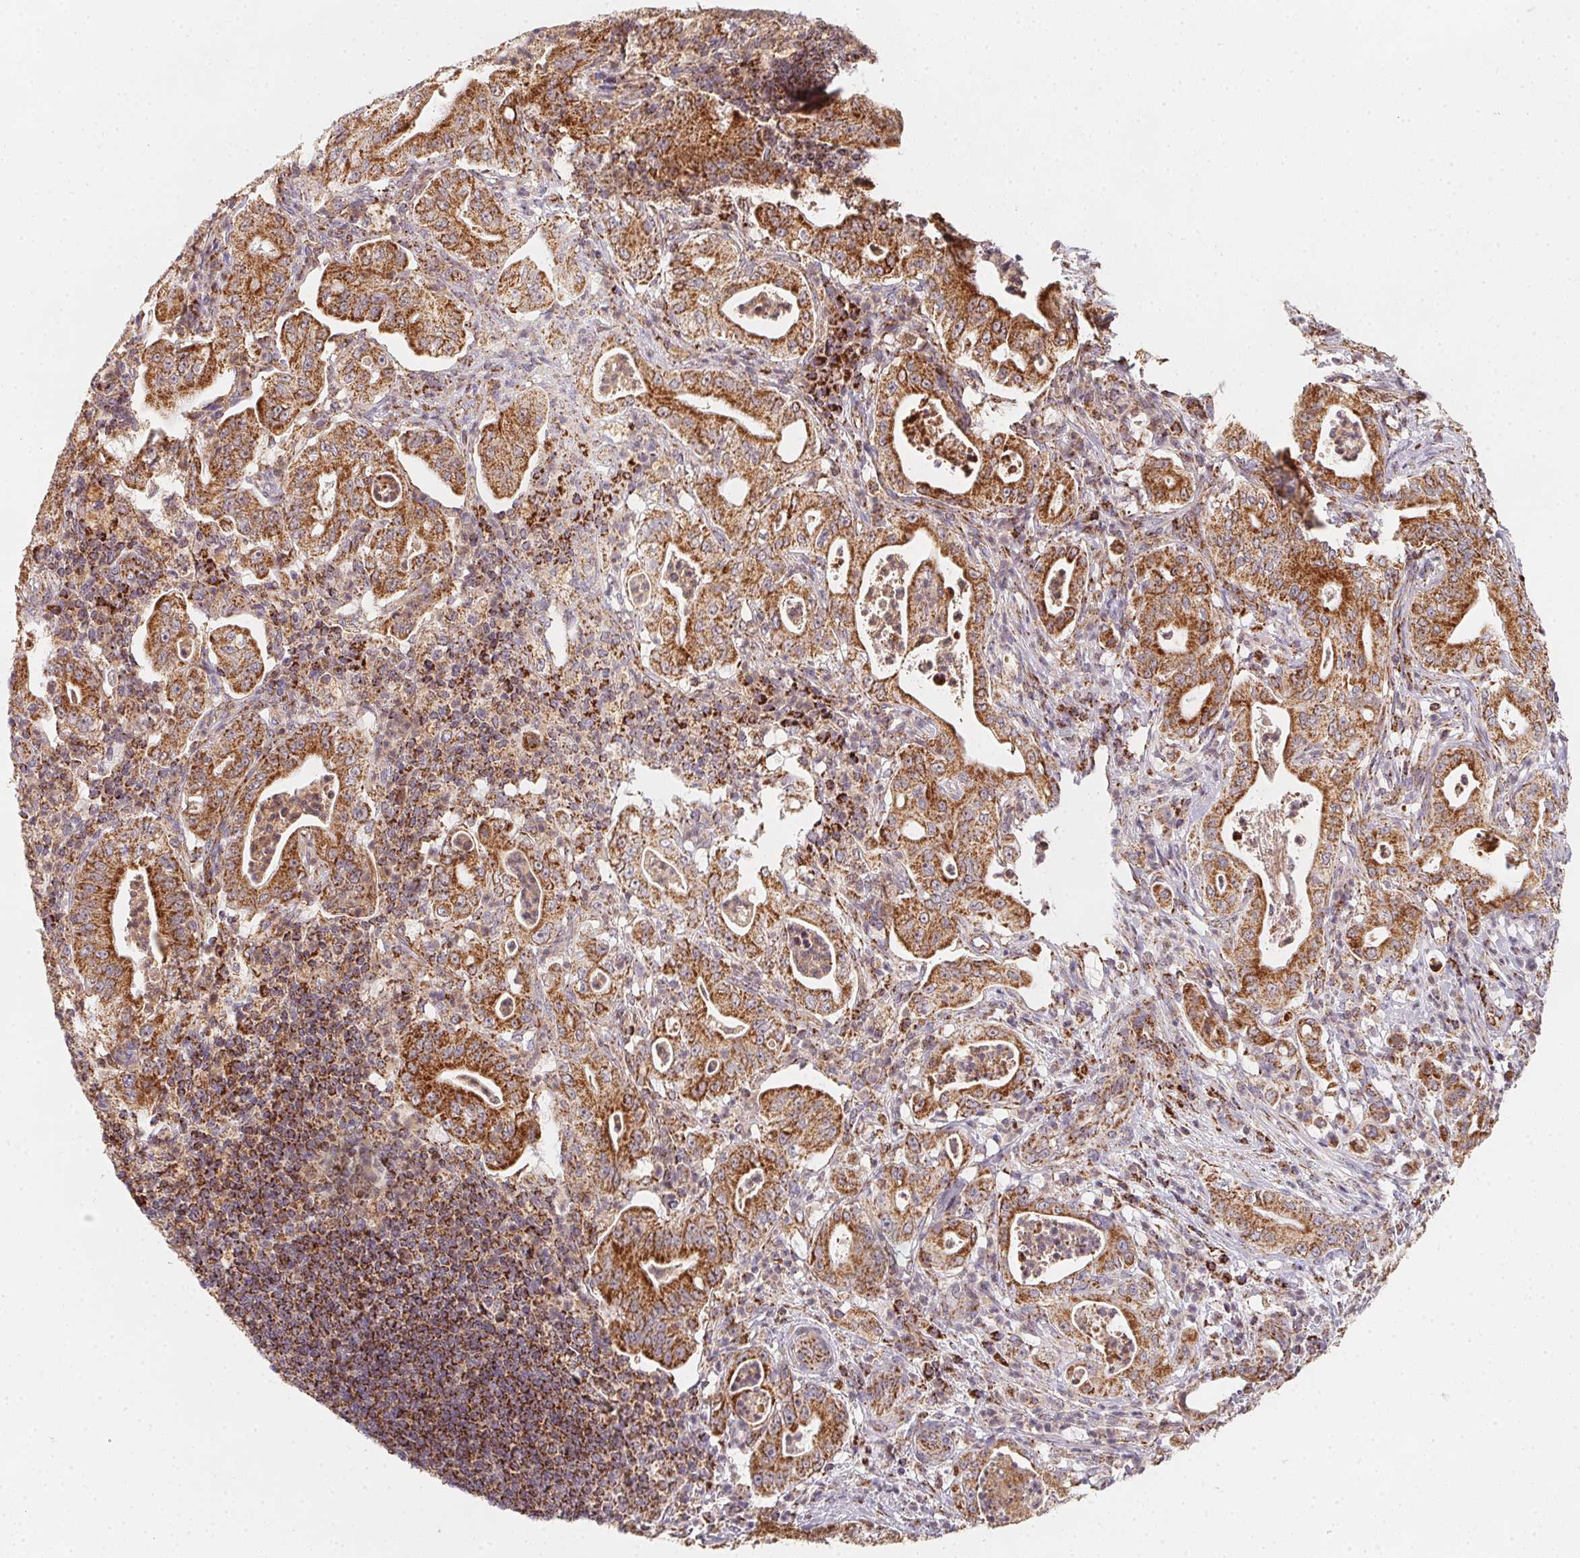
{"staining": {"intensity": "moderate", "quantity": ">75%", "location": "cytoplasmic/membranous"}, "tissue": "pancreatic cancer", "cell_type": "Tumor cells", "image_type": "cancer", "snomed": [{"axis": "morphology", "description": "Adenocarcinoma, NOS"}, {"axis": "topography", "description": "Pancreas"}], "caption": "IHC (DAB (3,3'-diaminobenzidine)) staining of human pancreatic adenocarcinoma reveals moderate cytoplasmic/membranous protein expression in approximately >75% of tumor cells. The staining was performed using DAB (3,3'-diaminobenzidine) to visualize the protein expression in brown, while the nuclei were stained in blue with hematoxylin (Magnification: 20x).", "gene": "NDUFS6", "patient": {"sex": "male", "age": 71}}